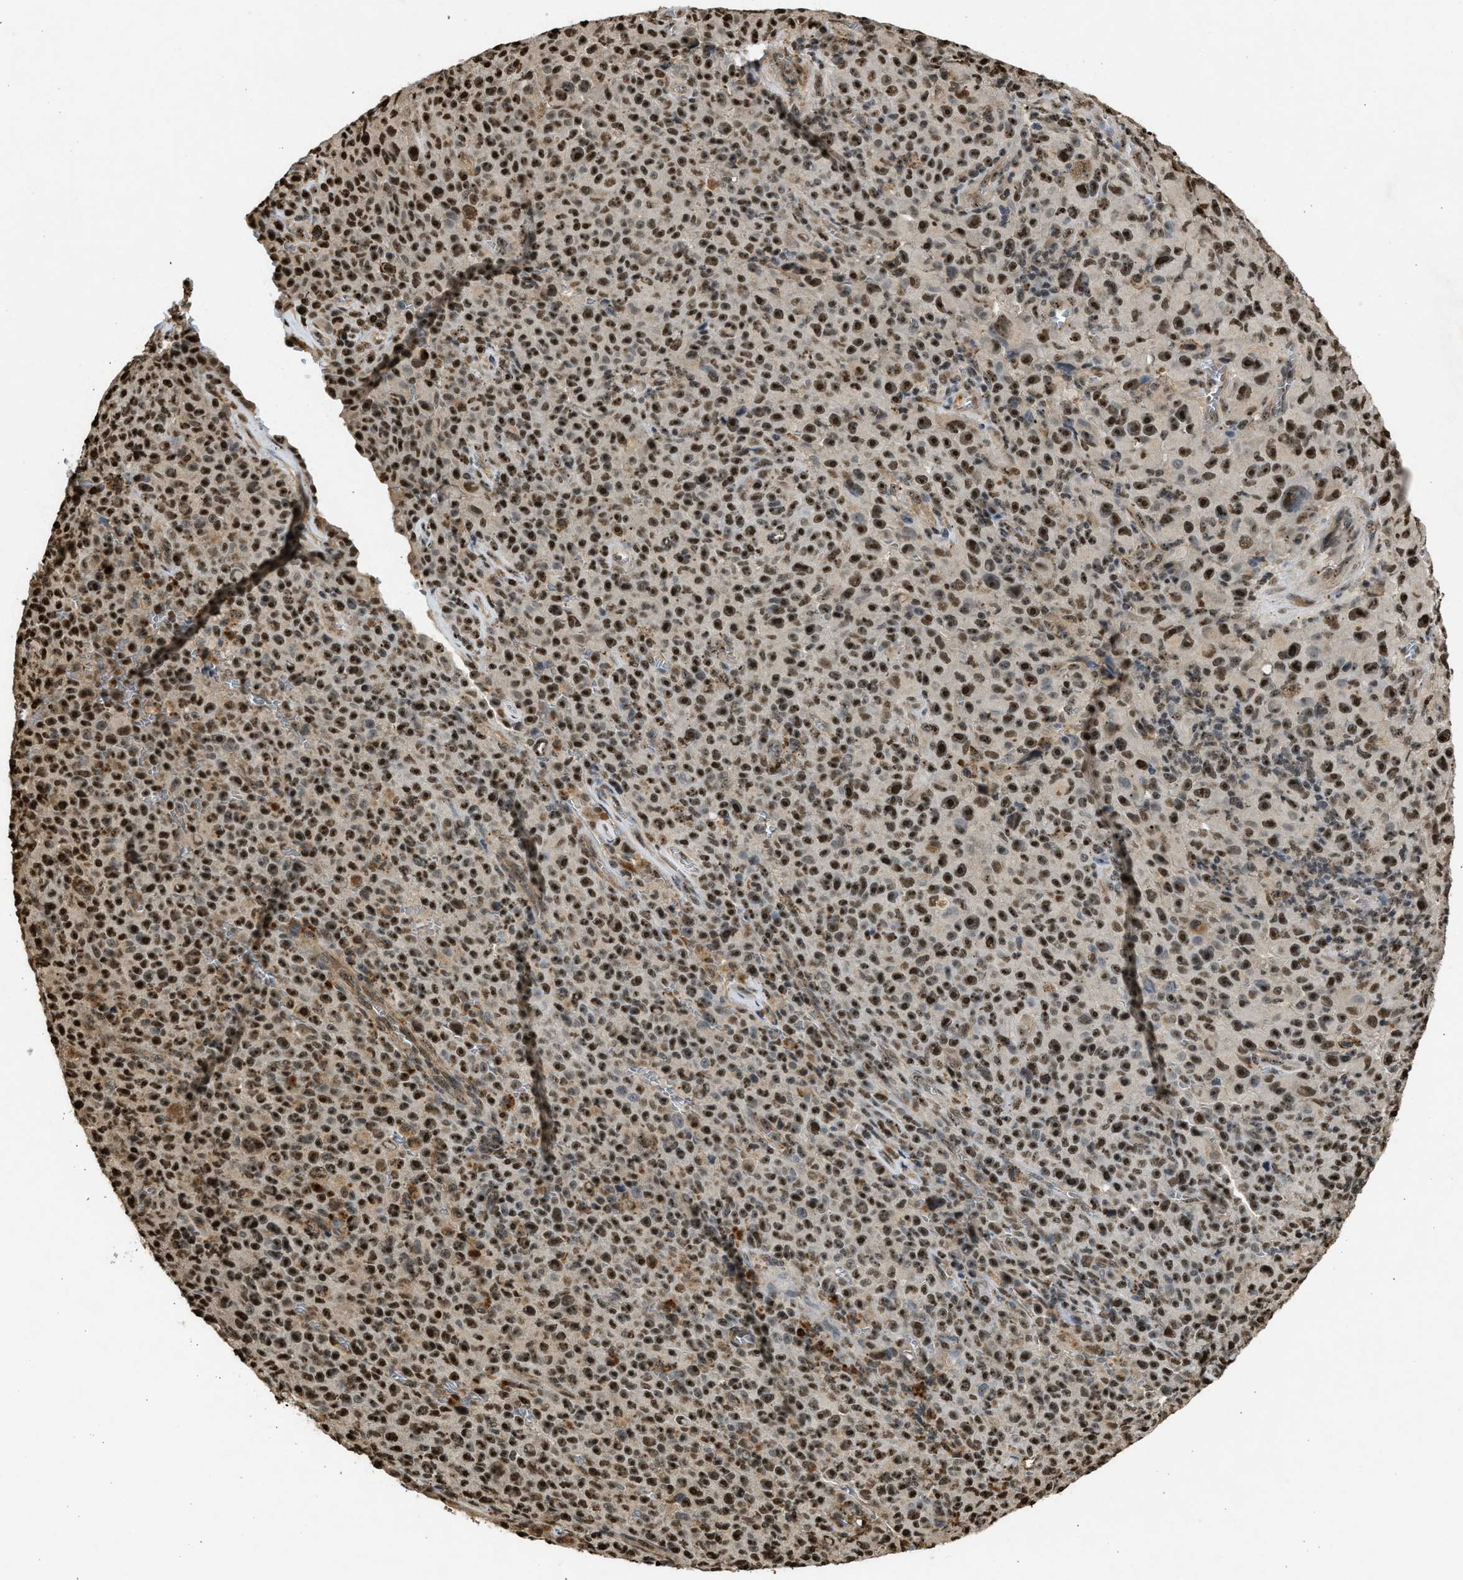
{"staining": {"intensity": "strong", "quantity": ">75%", "location": "nuclear"}, "tissue": "melanoma", "cell_type": "Tumor cells", "image_type": "cancer", "snomed": [{"axis": "morphology", "description": "Malignant melanoma, NOS"}, {"axis": "topography", "description": "Skin"}], "caption": "Protein expression by immunohistochemistry displays strong nuclear expression in approximately >75% of tumor cells in malignant melanoma. (DAB IHC with brightfield microscopy, high magnification).", "gene": "TFDP2", "patient": {"sex": "female", "age": 82}}